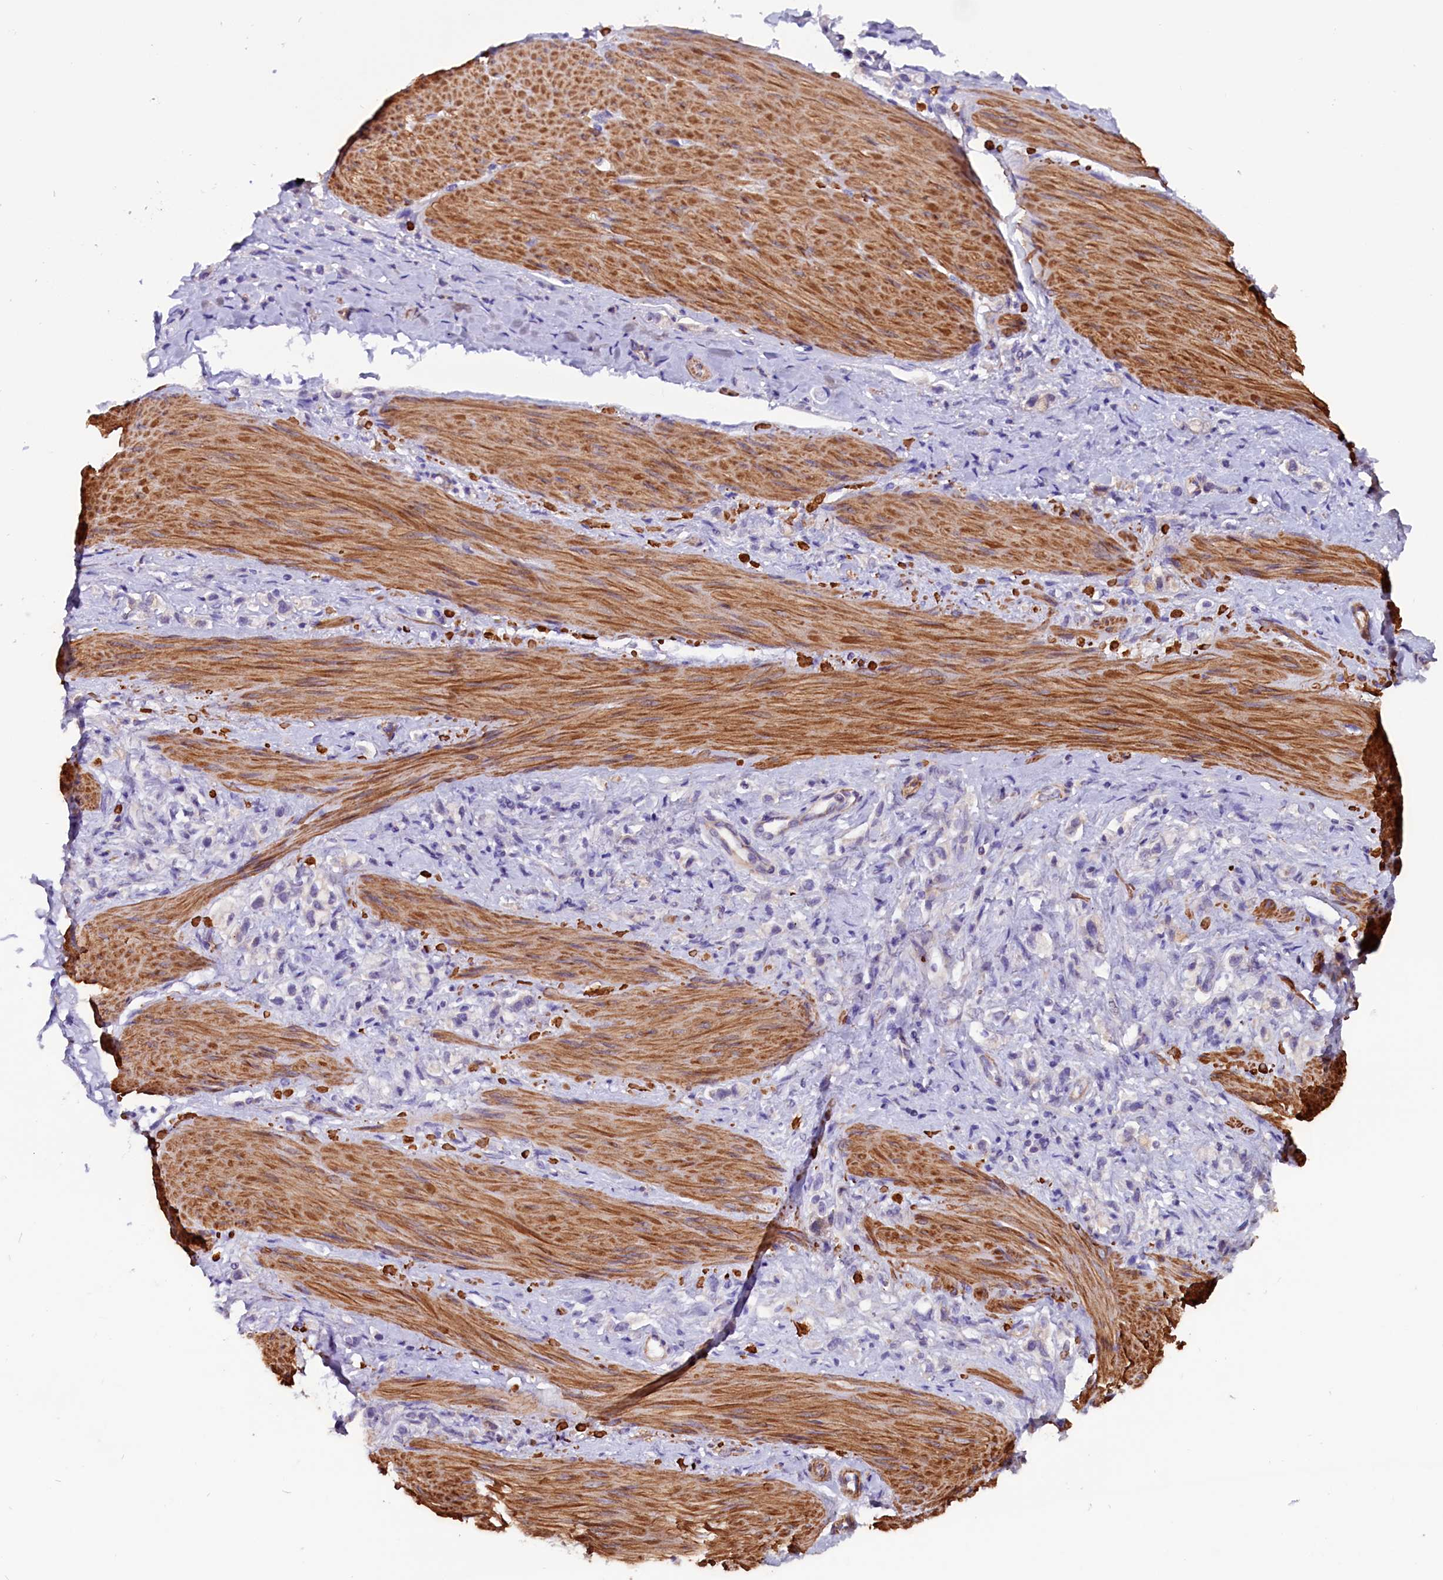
{"staining": {"intensity": "negative", "quantity": "none", "location": "none"}, "tissue": "stomach cancer", "cell_type": "Tumor cells", "image_type": "cancer", "snomed": [{"axis": "morphology", "description": "Adenocarcinoma, NOS"}, {"axis": "topography", "description": "Stomach"}], "caption": "Immunohistochemistry (IHC) image of neoplastic tissue: human stomach cancer stained with DAB (3,3'-diaminobenzidine) demonstrates no significant protein expression in tumor cells. The staining was performed using DAB (3,3'-diaminobenzidine) to visualize the protein expression in brown, while the nuclei were stained in blue with hematoxylin (Magnification: 20x).", "gene": "ZNF749", "patient": {"sex": "female", "age": 65}}